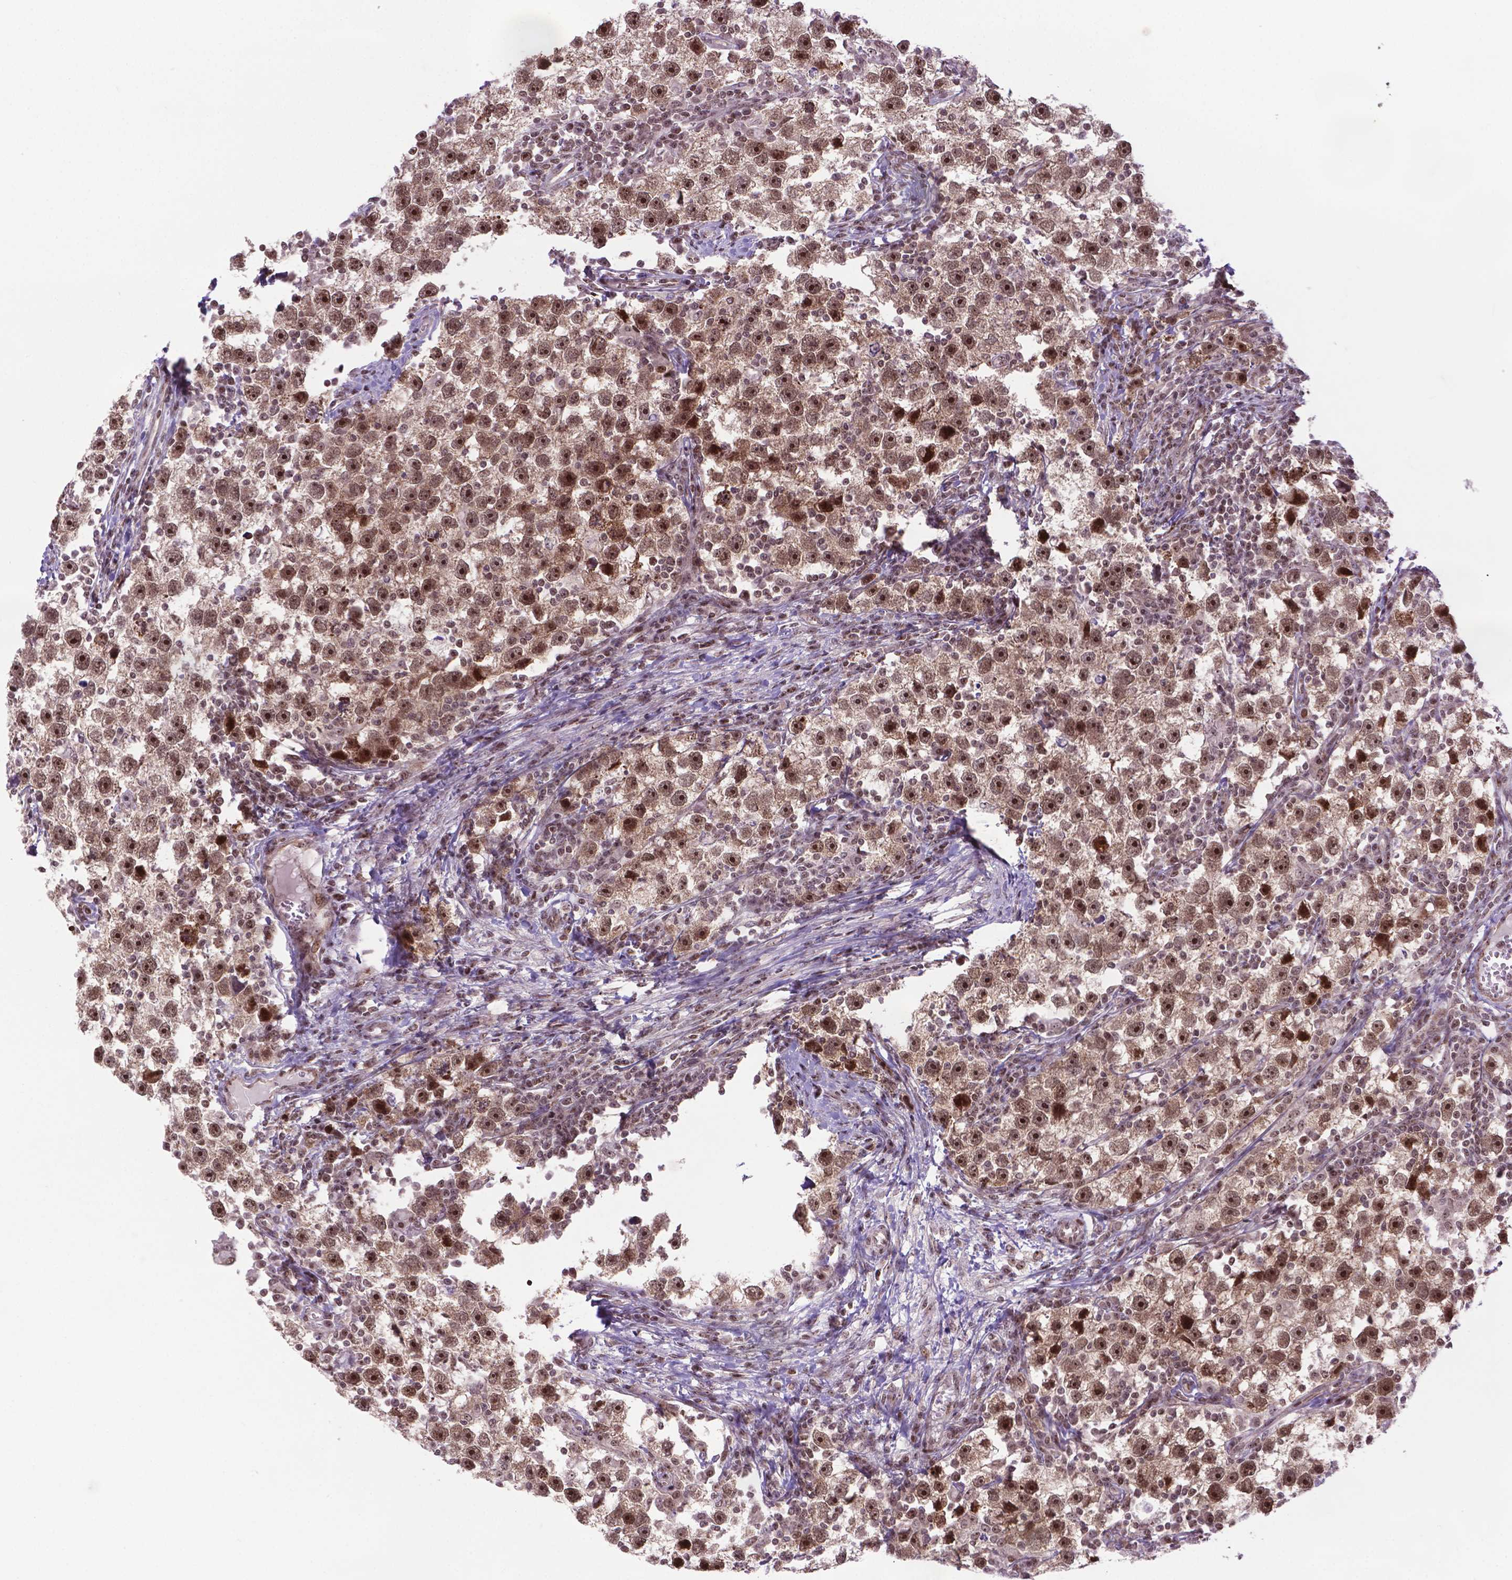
{"staining": {"intensity": "moderate", "quantity": ">75%", "location": "cytoplasmic/membranous,nuclear"}, "tissue": "testis cancer", "cell_type": "Tumor cells", "image_type": "cancer", "snomed": [{"axis": "morphology", "description": "Seminoma, NOS"}, {"axis": "topography", "description": "Testis"}], "caption": "Testis seminoma stained with immunohistochemistry exhibits moderate cytoplasmic/membranous and nuclear staining in approximately >75% of tumor cells.", "gene": "CSNK2A1", "patient": {"sex": "male", "age": 30}}